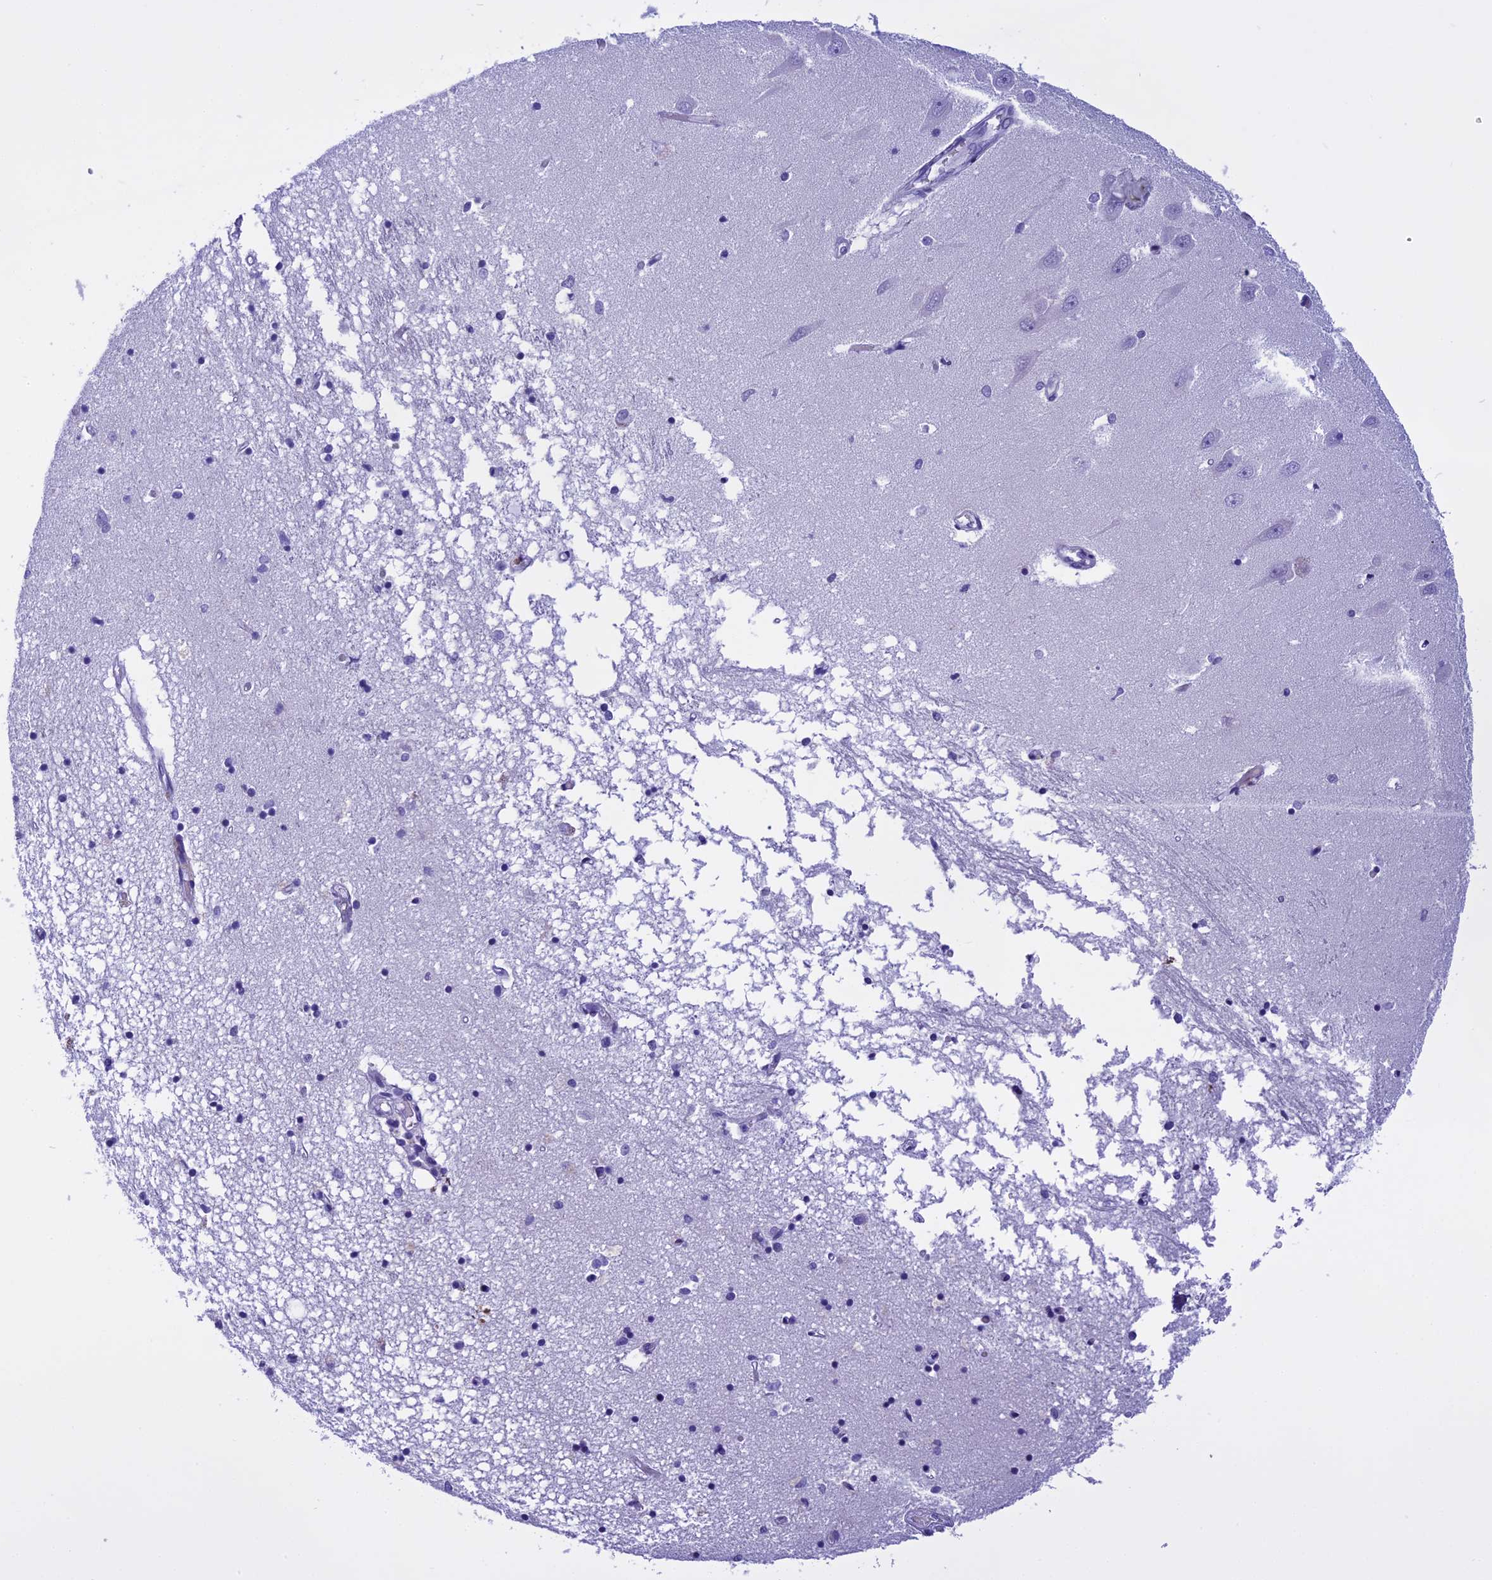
{"staining": {"intensity": "negative", "quantity": "none", "location": "none"}, "tissue": "hippocampus", "cell_type": "Glial cells", "image_type": "normal", "snomed": [{"axis": "morphology", "description": "Normal tissue, NOS"}, {"axis": "topography", "description": "Hippocampus"}], "caption": "The image displays no staining of glial cells in unremarkable hippocampus.", "gene": "KCTD14", "patient": {"sex": "male", "age": 70}}